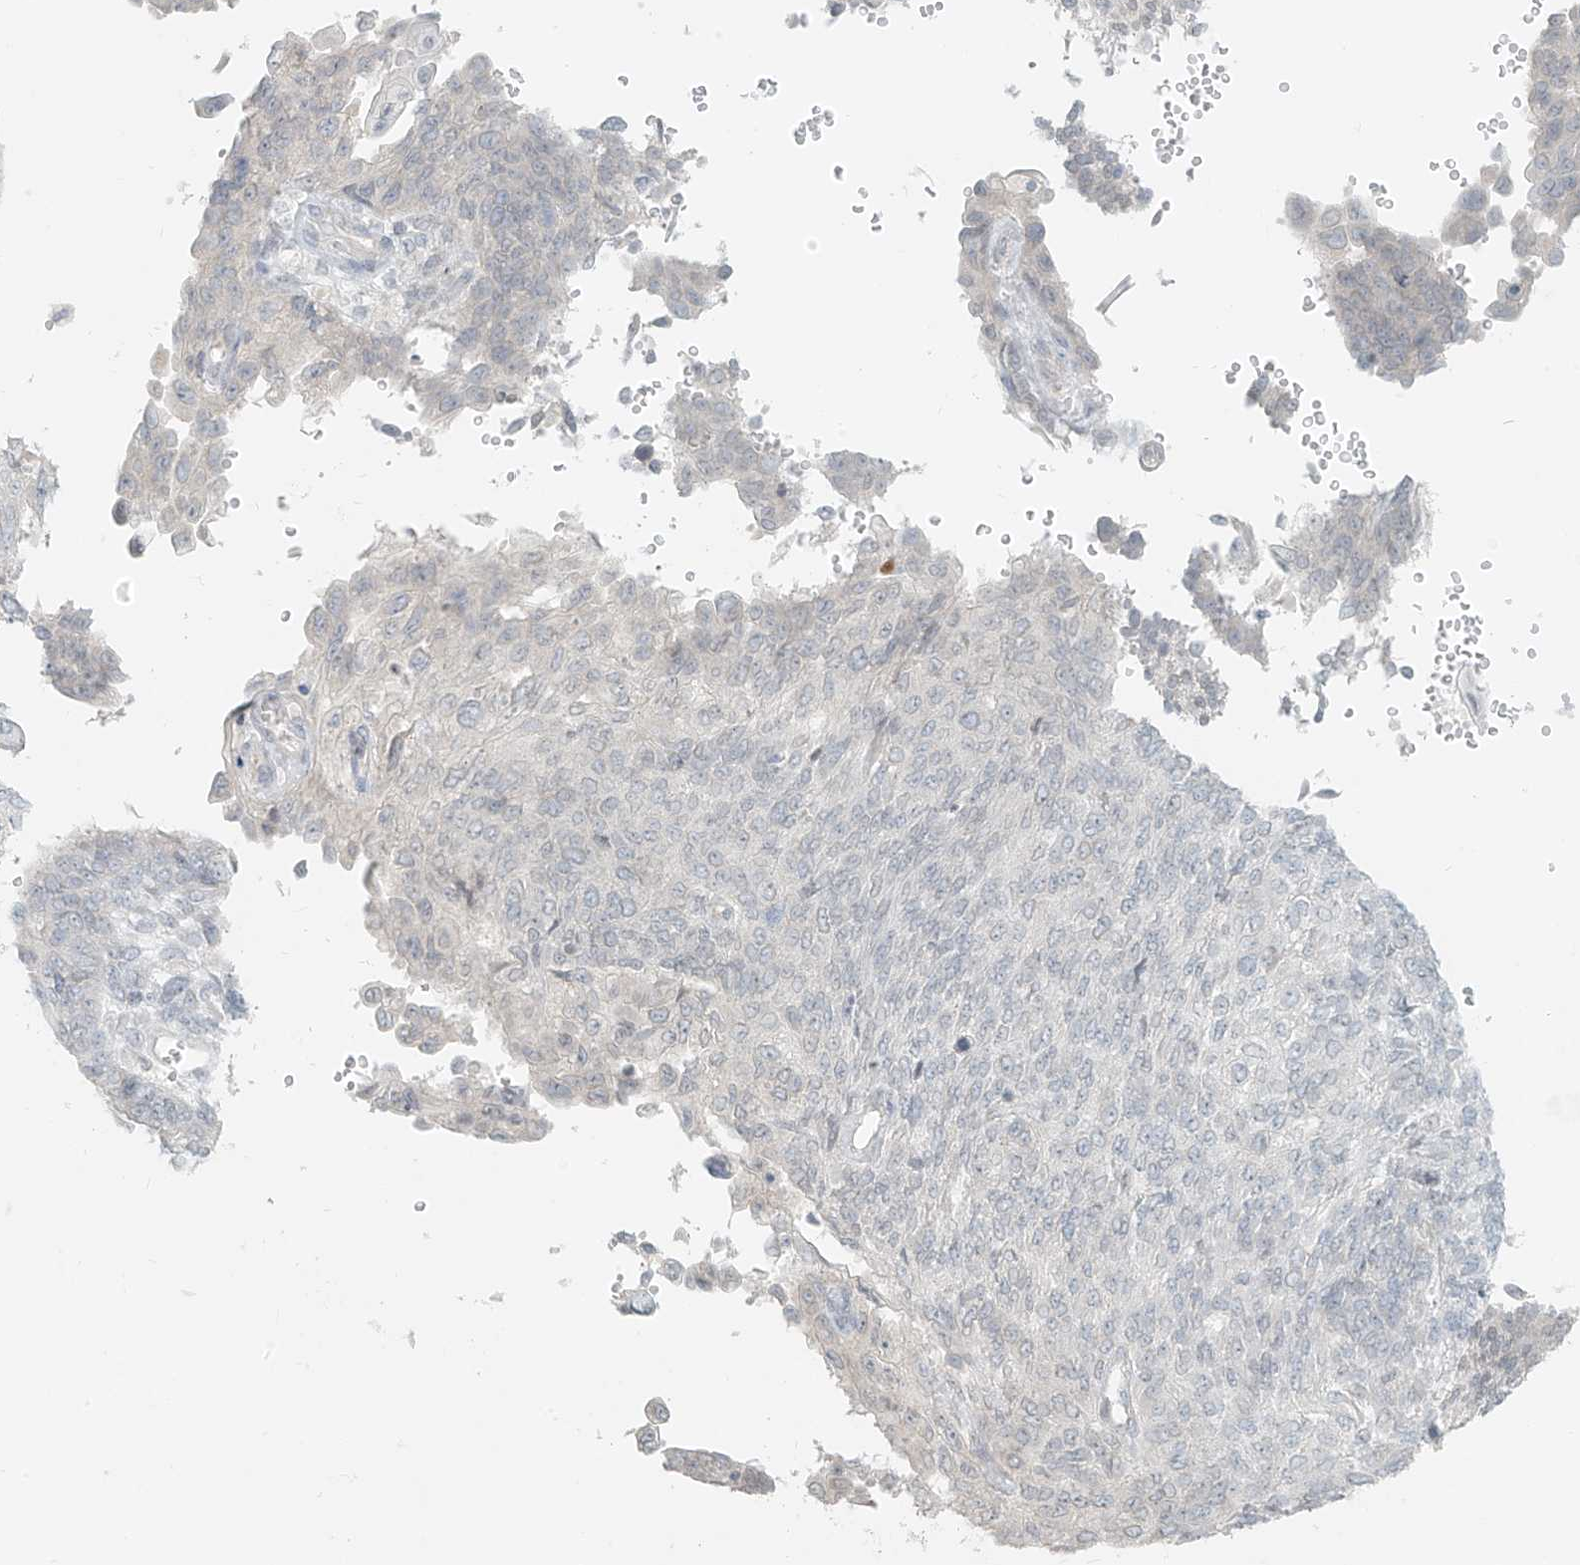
{"staining": {"intensity": "negative", "quantity": "none", "location": "none"}, "tissue": "endometrial cancer", "cell_type": "Tumor cells", "image_type": "cancer", "snomed": [{"axis": "morphology", "description": "Adenocarcinoma, NOS"}, {"axis": "topography", "description": "Endometrium"}], "caption": "Histopathology image shows no significant protein staining in tumor cells of endometrial cancer (adenocarcinoma). Brightfield microscopy of IHC stained with DAB (3,3'-diaminobenzidine) (brown) and hematoxylin (blue), captured at high magnification.", "gene": "OSBPL7", "patient": {"sex": "female", "age": 32}}